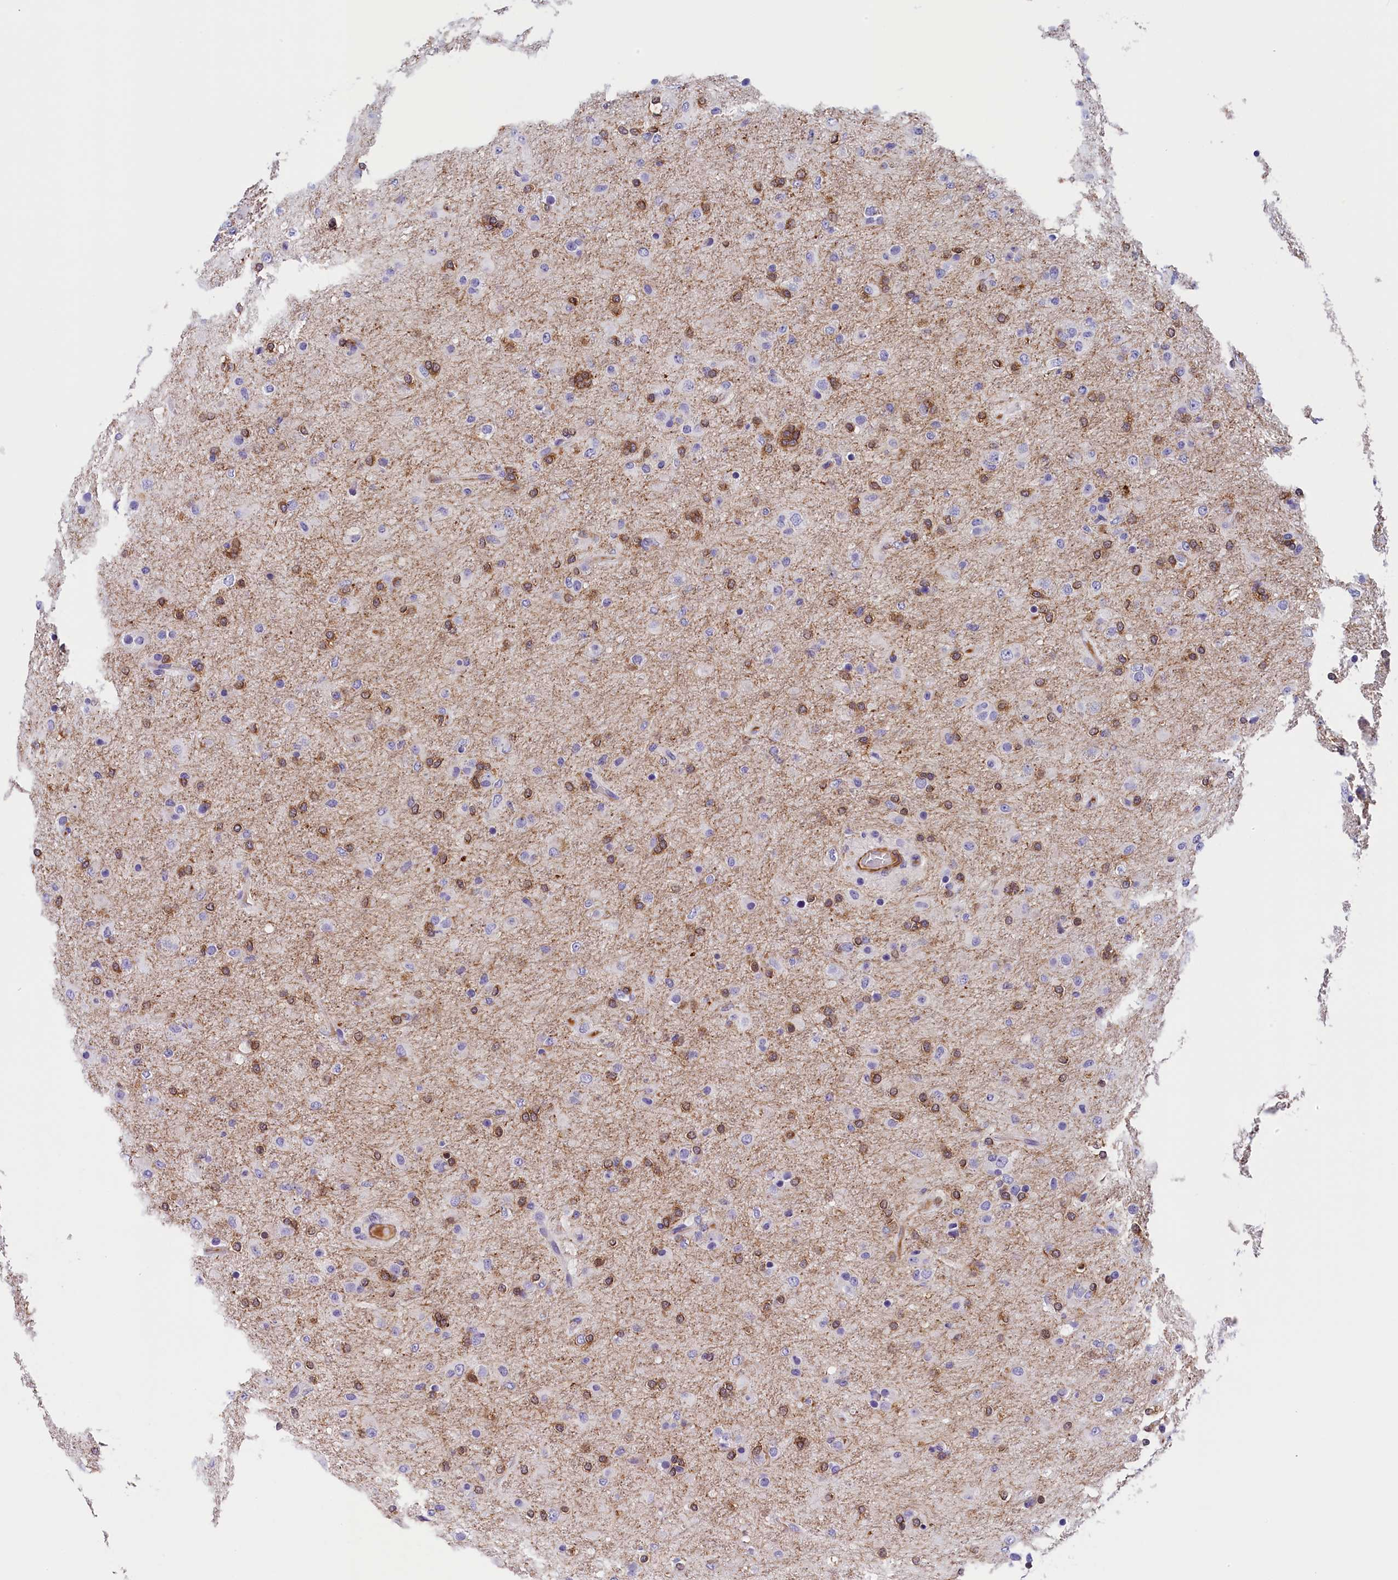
{"staining": {"intensity": "moderate", "quantity": "<25%", "location": "cytoplasmic/membranous"}, "tissue": "glioma", "cell_type": "Tumor cells", "image_type": "cancer", "snomed": [{"axis": "morphology", "description": "Glioma, malignant, Low grade"}, {"axis": "topography", "description": "Brain"}], "caption": "DAB (3,3'-diaminobenzidine) immunohistochemical staining of human malignant glioma (low-grade) reveals moderate cytoplasmic/membranous protein expression in approximately <25% of tumor cells.", "gene": "BCL2L13", "patient": {"sex": "male", "age": 65}}